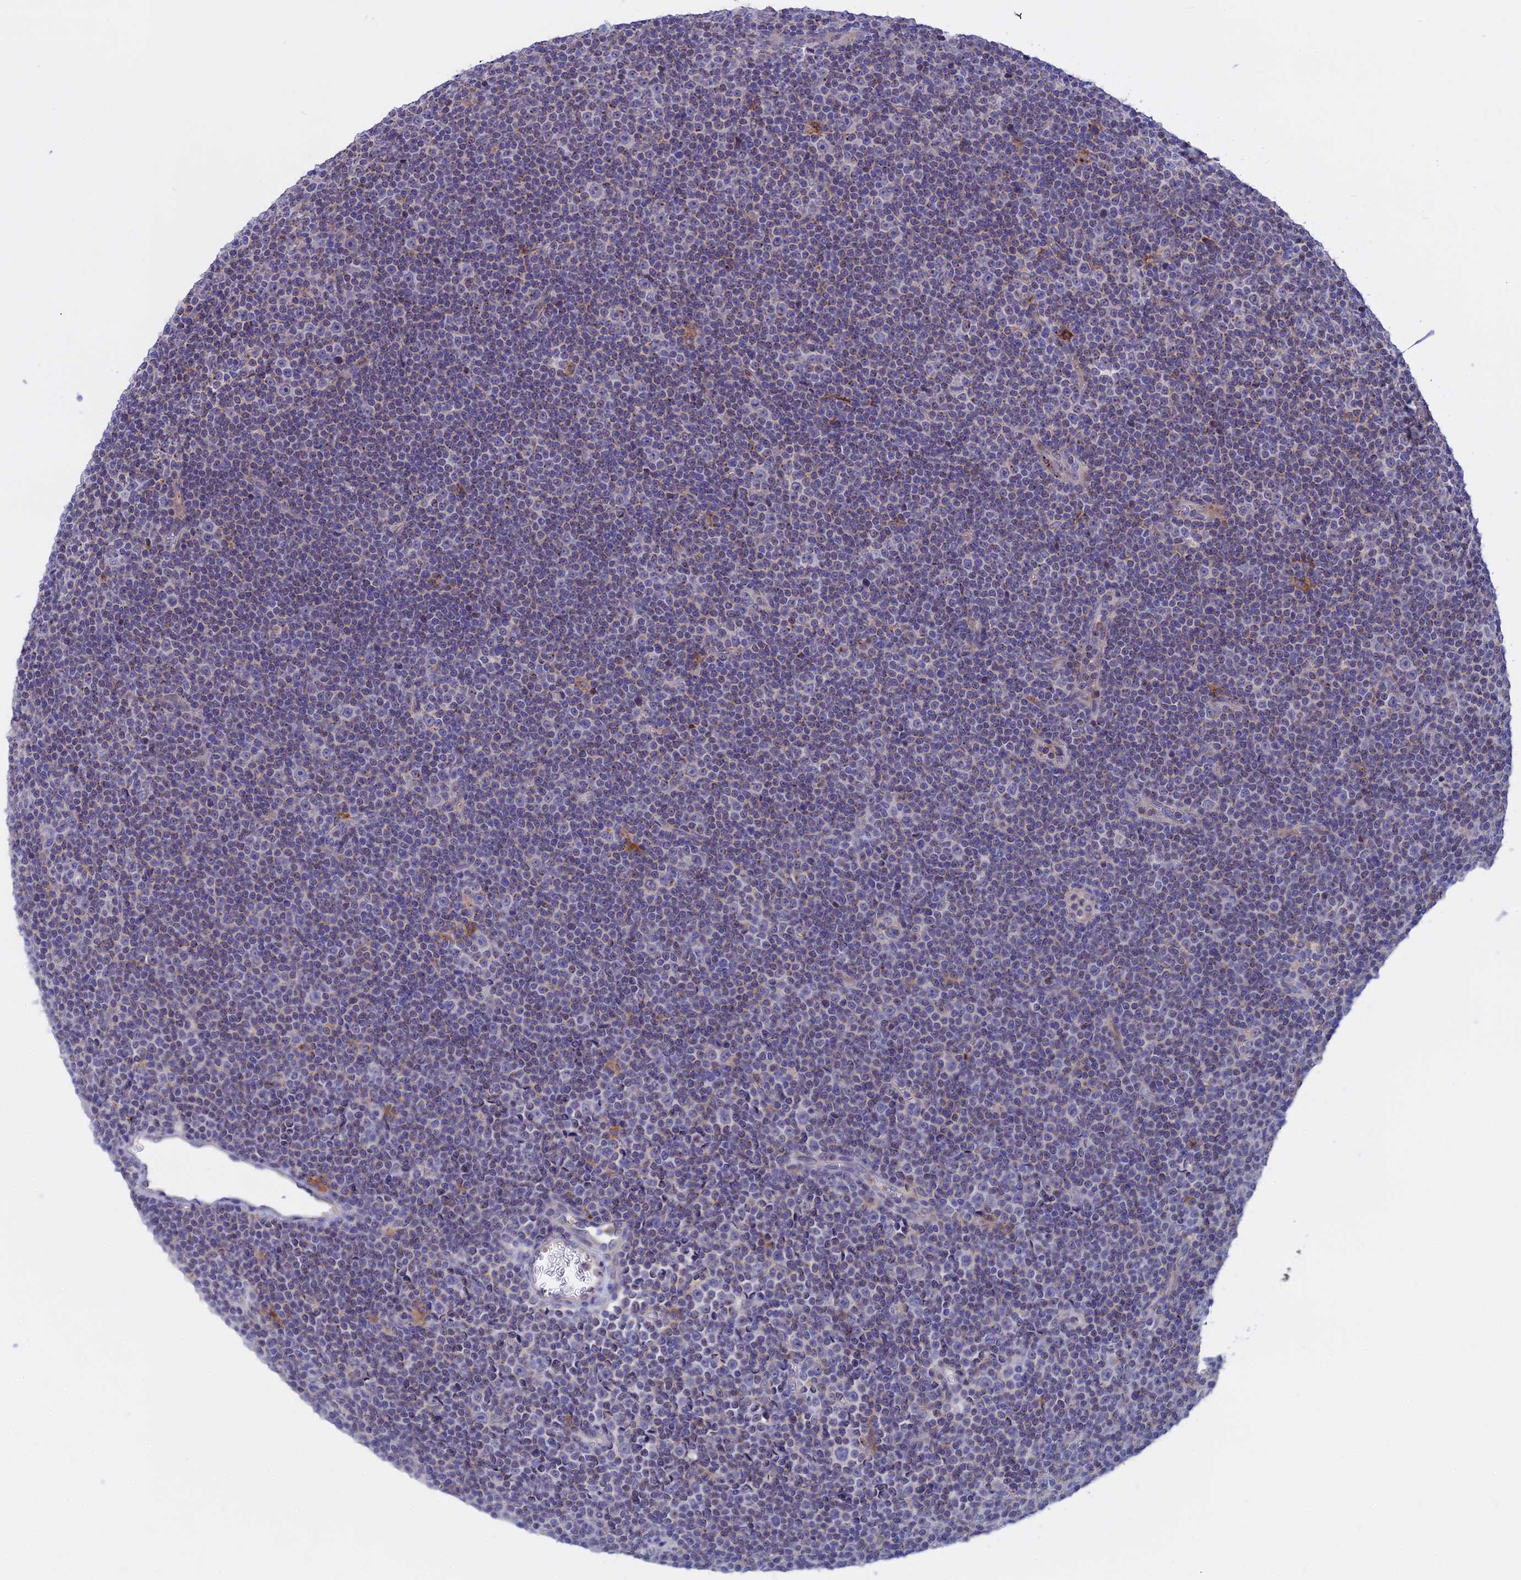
{"staining": {"intensity": "negative", "quantity": "none", "location": "none"}, "tissue": "lymphoma", "cell_type": "Tumor cells", "image_type": "cancer", "snomed": [{"axis": "morphology", "description": "Malignant lymphoma, non-Hodgkin's type, Low grade"}, {"axis": "topography", "description": "Lymph node"}], "caption": "This image is of lymphoma stained with IHC to label a protein in brown with the nuclei are counter-stained blue. There is no positivity in tumor cells.", "gene": "SLC2A6", "patient": {"sex": "female", "age": 67}}